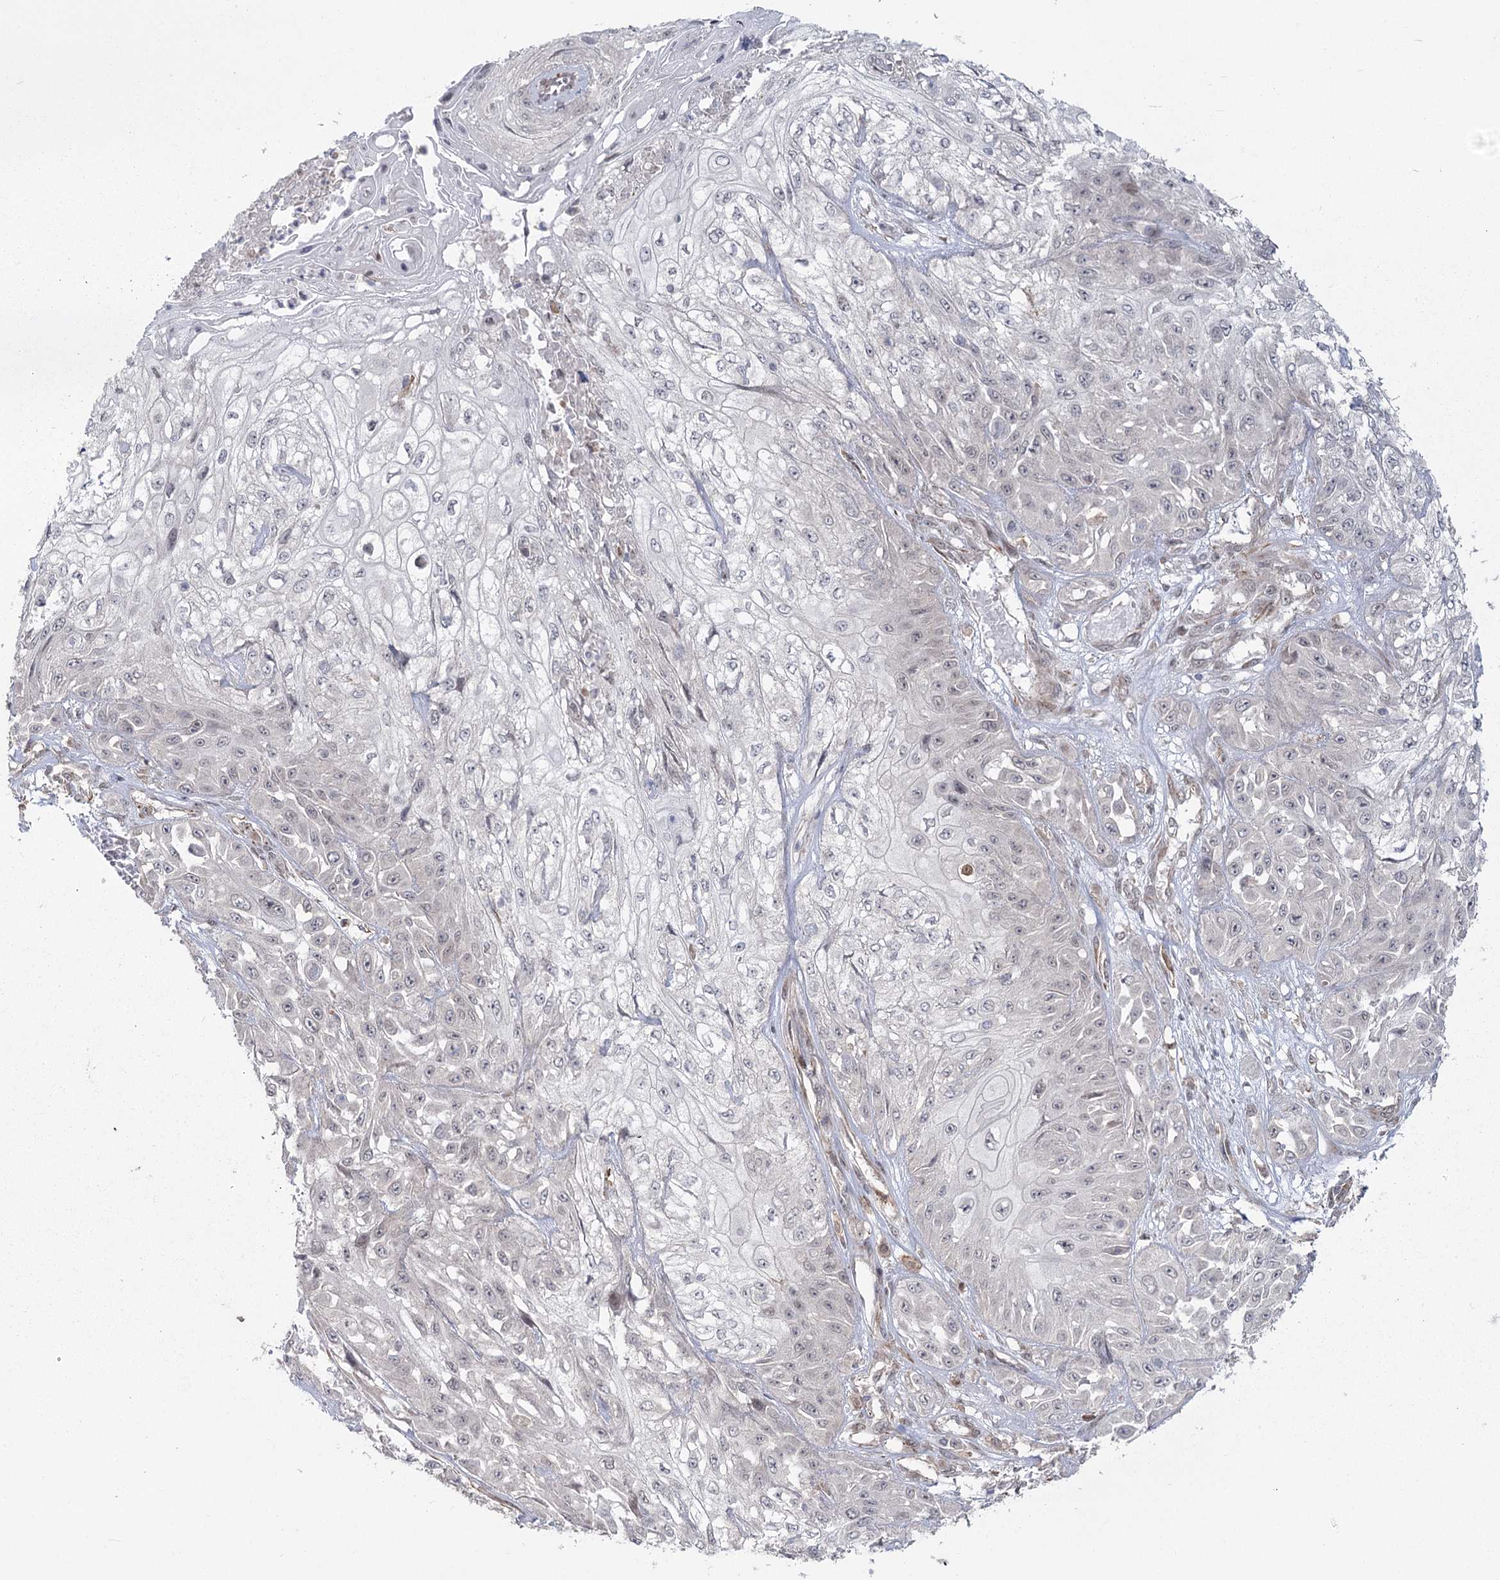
{"staining": {"intensity": "negative", "quantity": "none", "location": "none"}, "tissue": "skin cancer", "cell_type": "Tumor cells", "image_type": "cancer", "snomed": [{"axis": "morphology", "description": "Squamous cell carcinoma, NOS"}, {"axis": "morphology", "description": "Squamous cell carcinoma, metastatic, NOS"}, {"axis": "topography", "description": "Skin"}, {"axis": "topography", "description": "Lymph node"}], "caption": "Immunohistochemistry photomicrograph of skin cancer (metastatic squamous cell carcinoma) stained for a protein (brown), which exhibits no expression in tumor cells.", "gene": "AP2M1", "patient": {"sex": "male", "age": 75}}